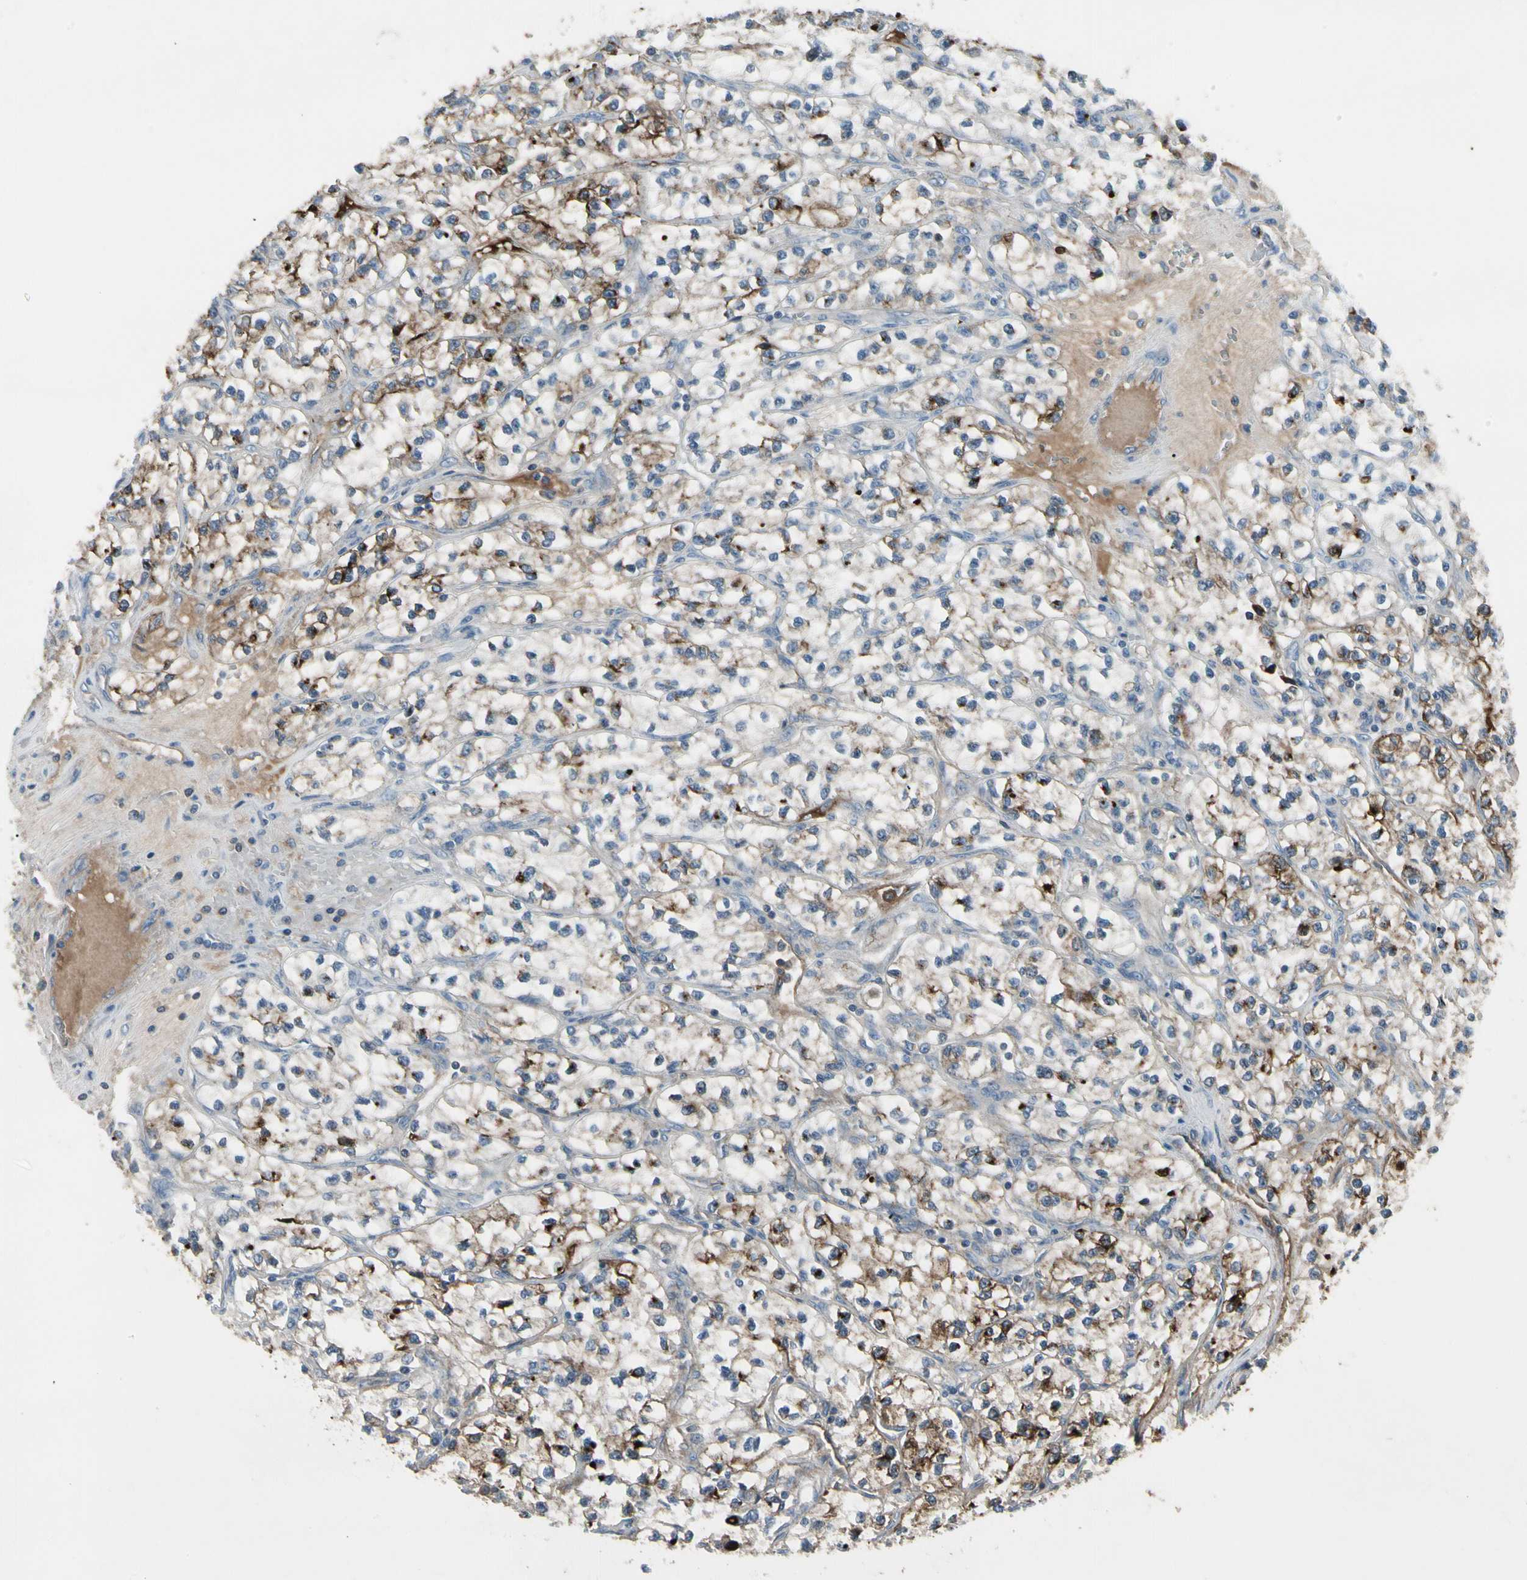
{"staining": {"intensity": "strong", "quantity": "25%-75%", "location": "cytoplasmic/membranous"}, "tissue": "renal cancer", "cell_type": "Tumor cells", "image_type": "cancer", "snomed": [{"axis": "morphology", "description": "Adenocarcinoma, NOS"}, {"axis": "topography", "description": "Kidney"}], "caption": "Renal cancer tissue shows strong cytoplasmic/membranous expression in about 25%-75% of tumor cells, visualized by immunohistochemistry.", "gene": "PIGR", "patient": {"sex": "female", "age": 57}}